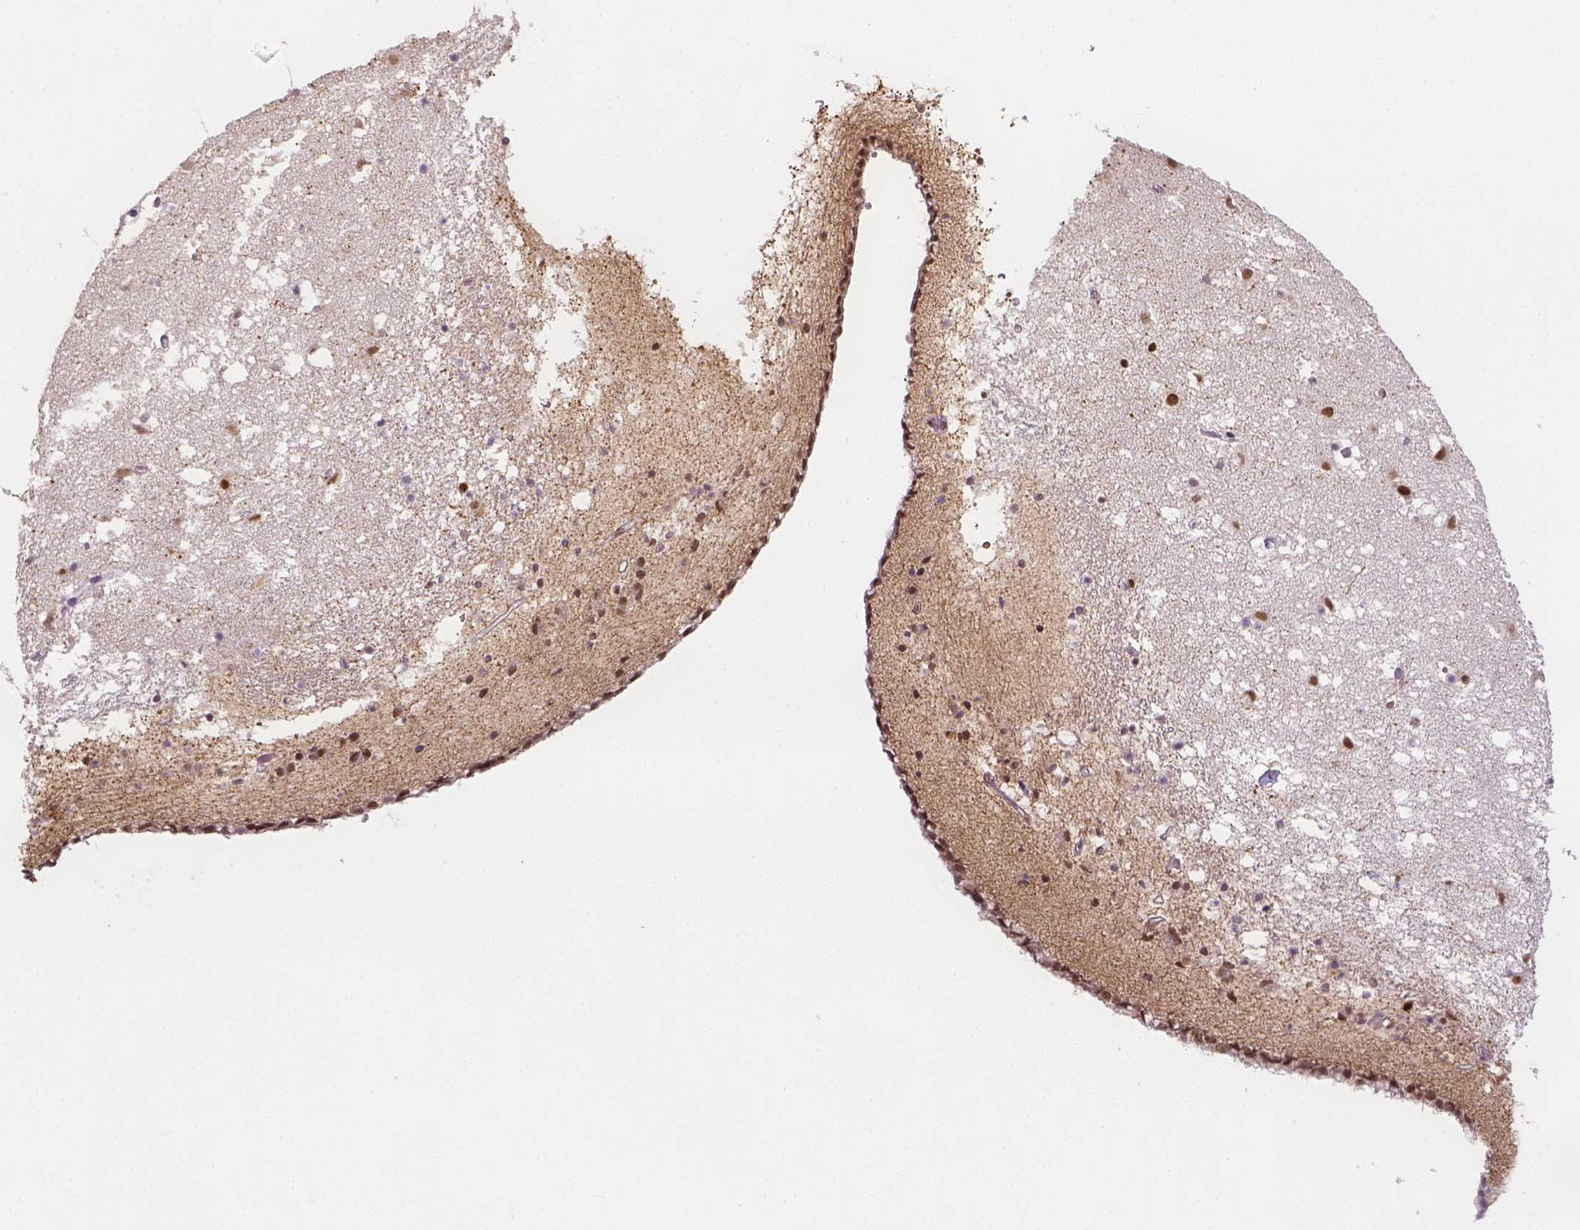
{"staining": {"intensity": "strong", "quantity": ">75%", "location": "nuclear"}, "tissue": "caudate", "cell_type": "Glial cells", "image_type": "normal", "snomed": [{"axis": "morphology", "description": "Normal tissue, NOS"}, {"axis": "topography", "description": "Lateral ventricle wall"}], "caption": "Brown immunohistochemical staining in unremarkable caudate demonstrates strong nuclear positivity in about >75% of glial cells.", "gene": "FANCE", "patient": {"sex": "female", "age": 42}}